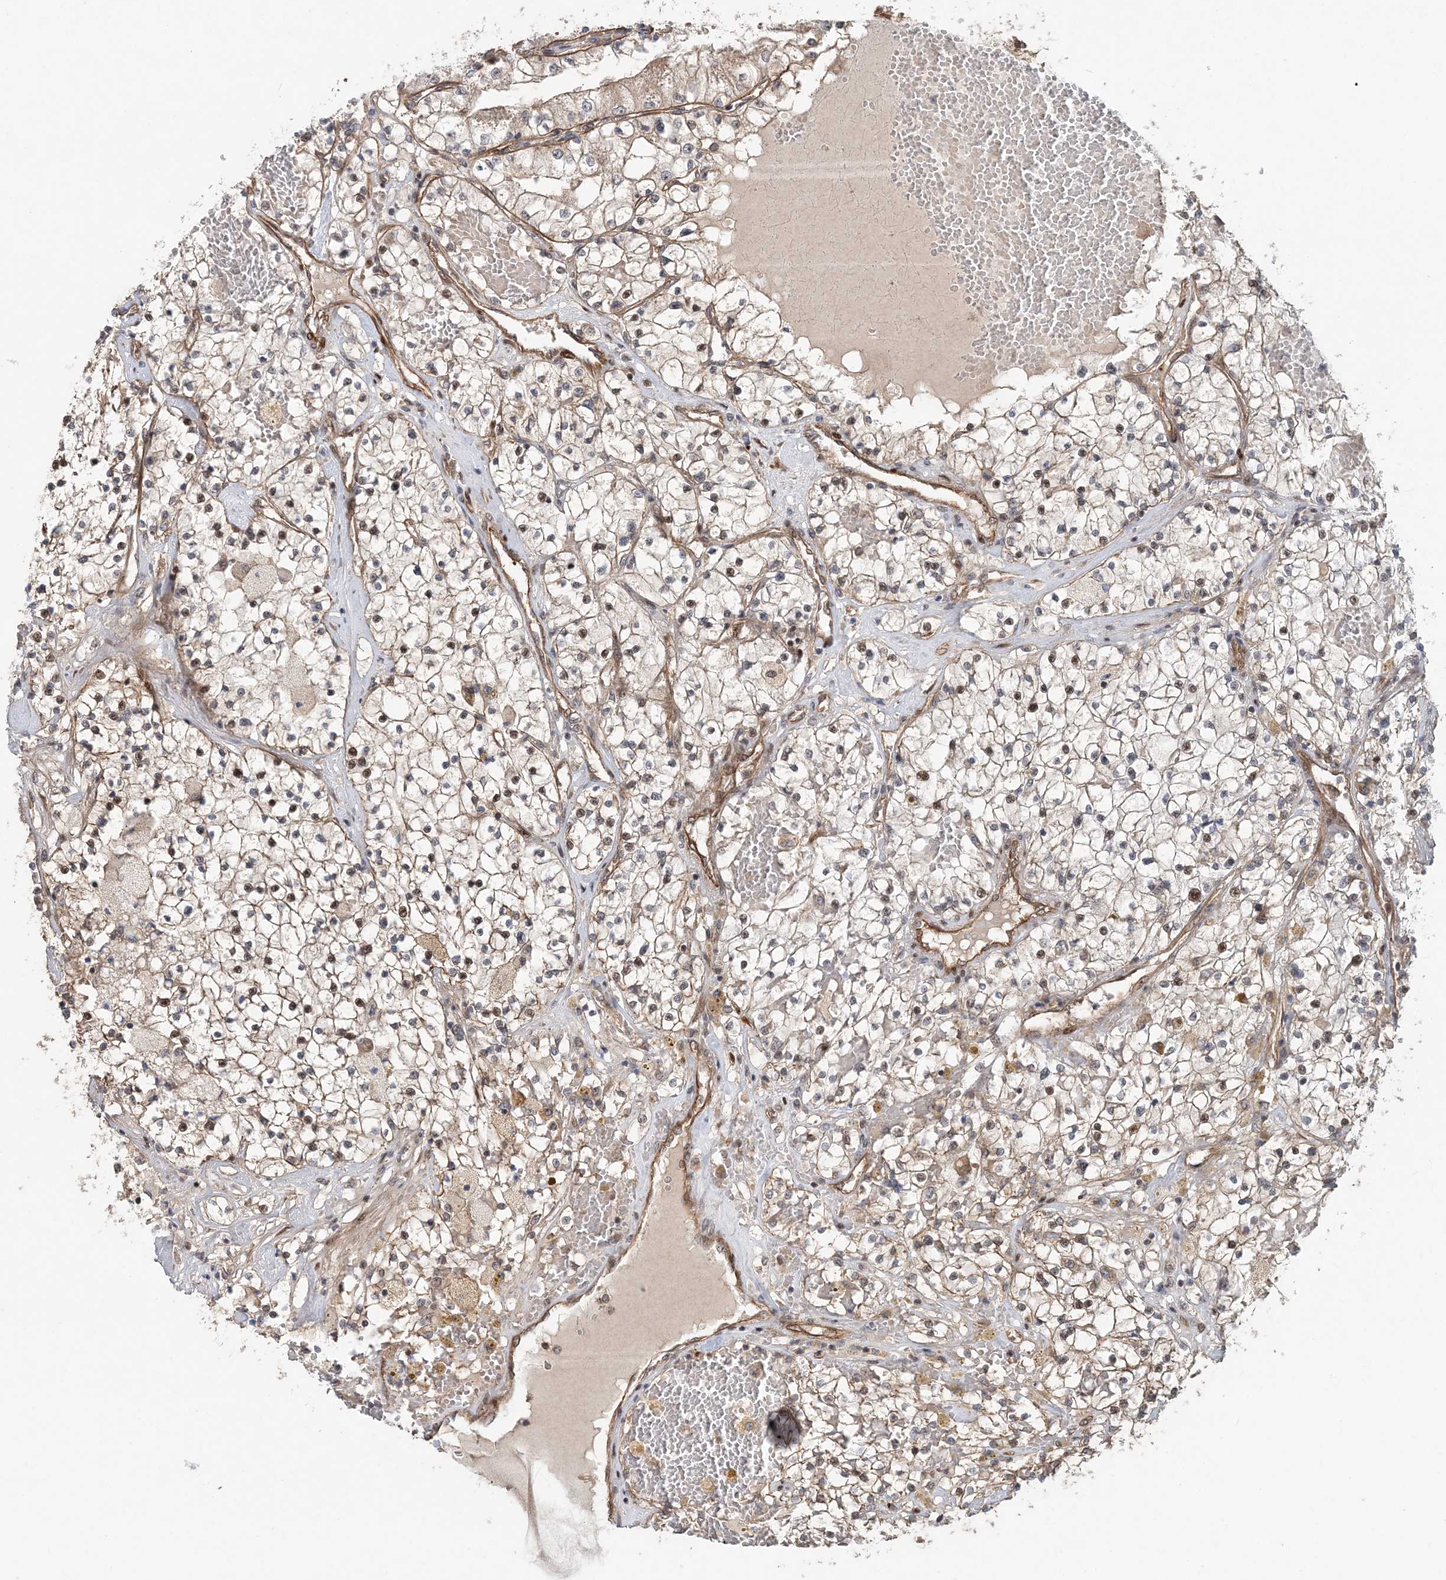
{"staining": {"intensity": "moderate", "quantity": "25%-75%", "location": "cytoplasmic/membranous,nuclear"}, "tissue": "renal cancer", "cell_type": "Tumor cells", "image_type": "cancer", "snomed": [{"axis": "morphology", "description": "Normal tissue, NOS"}, {"axis": "morphology", "description": "Adenocarcinoma, NOS"}, {"axis": "topography", "description": "Kidney"}], "caption": "DAB (3,3'-diaminobenzidine) immunohistochemical staining of renal cancer (adenocarcinoma) exhibits moderate cytoplasmic/membranous and nuclear protein positivity in about 25%-75% of tumor cells.", "gene": "GEMIN5", "patient": {"sex": "male", "age": 68}}